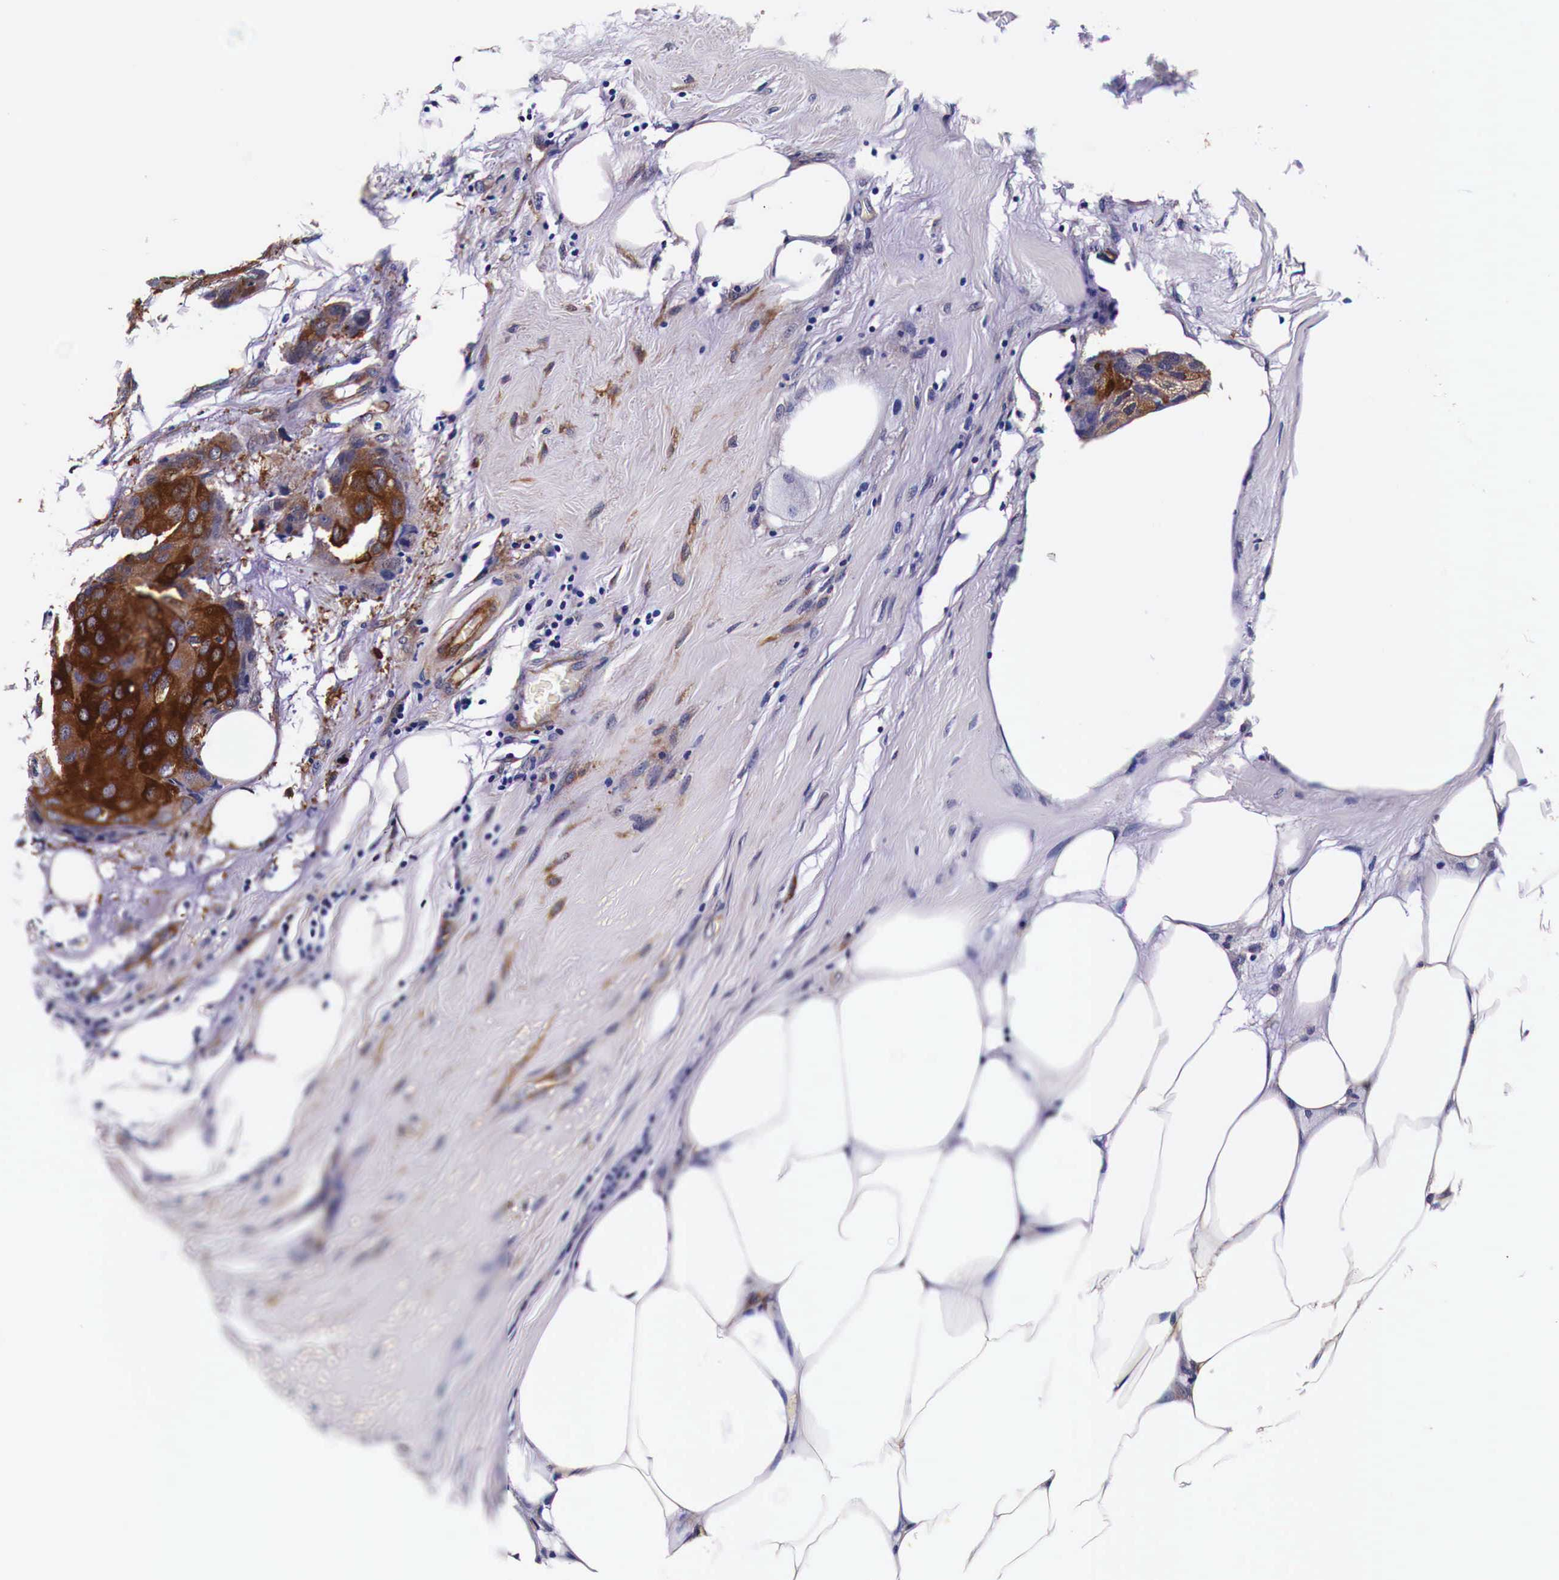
{"staining": {"intensity": "strong", "quantity": ">75%", "location": "cytoplasmic/membranous"}, "tissue": "breast cancer", "cell_type": "Tumor cells", "image_type": "cancer", "snomed": [{"axis": "morphology", "description": "Duct carcinoma"}, {"axis": "topography", "description": "Breast"}], "caption": "DAB immunohistochemical staining of intraductal carcinoma (breast) reveals strong cytoplasmic/membranous protein staining in approximately >75% of tumor cells.", "gene": "HSPB1", "patient": {"sex": "female", "age": 68}}